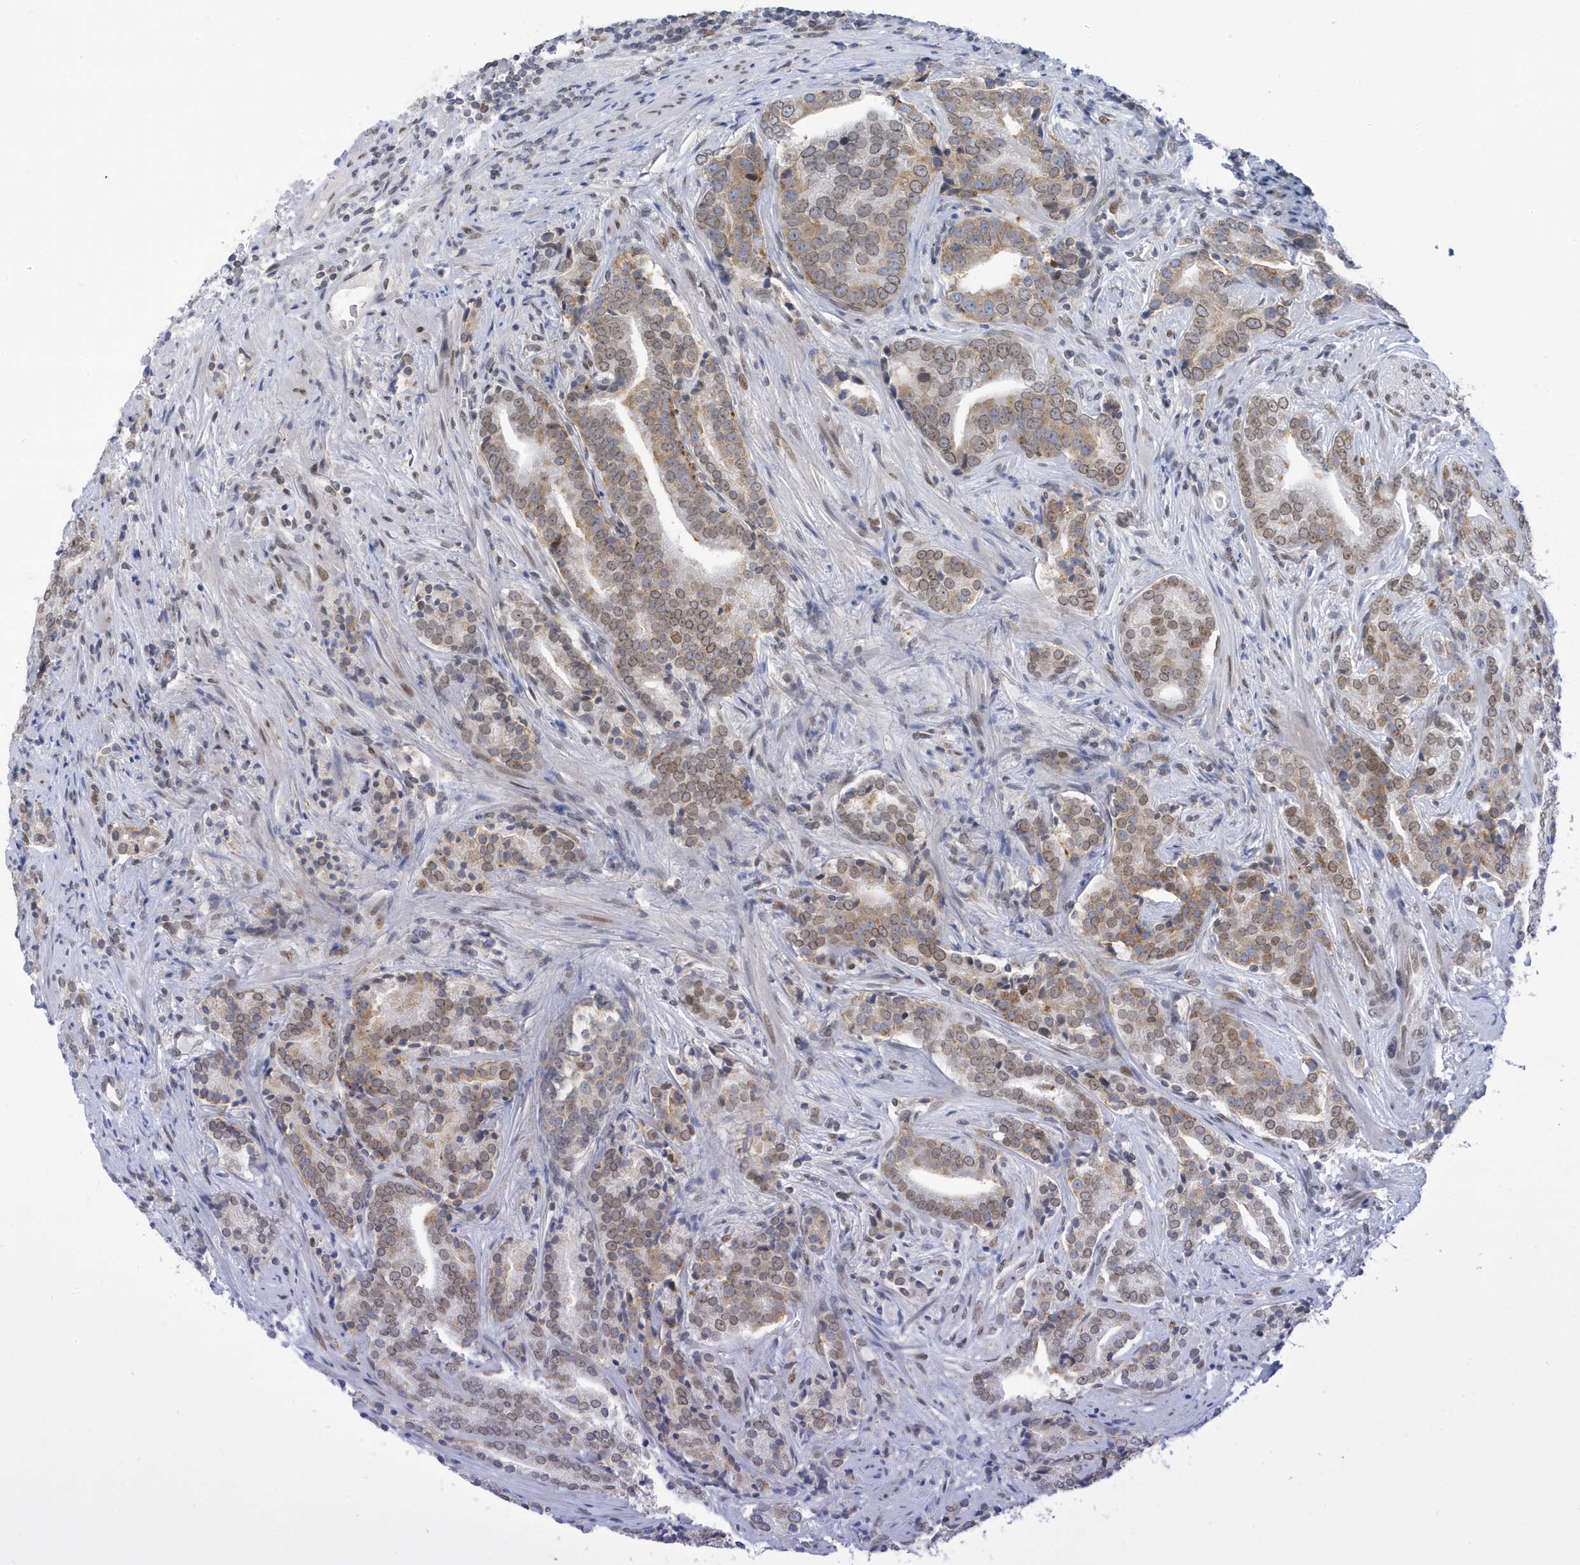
{"staining": {"intensity": "moderate", "quantity": ">75%", "location": "cytoplasmic/membranous,nuclear"}, "tissue": "prostate cancer", "cell_type": "Tumor cells", "image_type": "cancer", "snomed": [{"axis": "morphology", "description": "Adenocarcinoma, High grade"}, {"axis": "topography", "description": "Prostate"}], "caption": "Prostate cancer stained for a protein demonstrates moderate cytoplasmic/membranous and nuclear positivity in tumor cells.", "gene": "PCYT1A", "patient": {"sex": "male", "age": 57}}